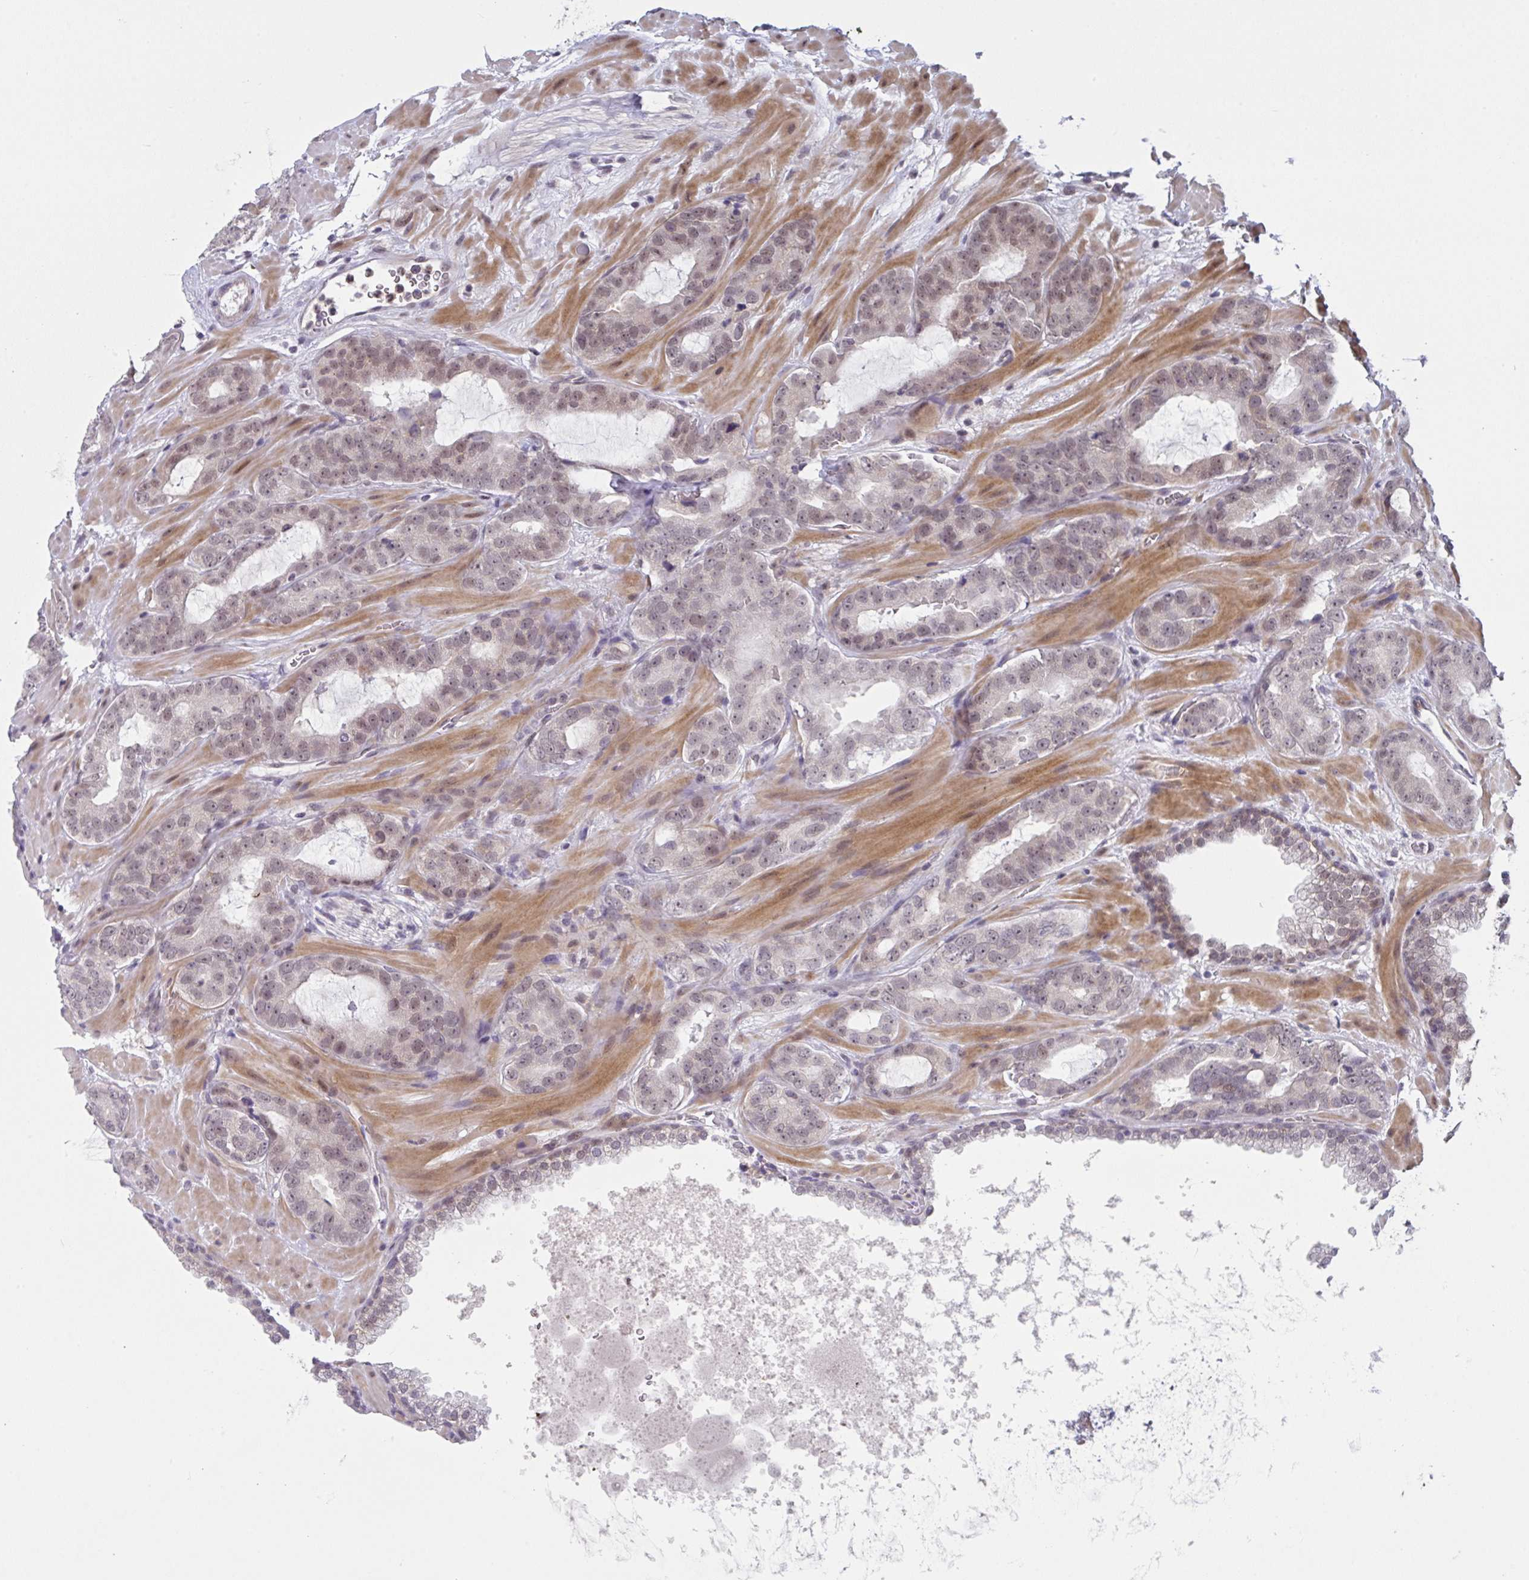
{"staining": {"intensity": "moderate", "quantity": "25%-75%", "location": "nuclear"}, "tissue": "prostate cancer", "cell_type": "Tumor cells", "image_type": "cancer", "snomed": [{"axis": "morphology", "description": "Adenocarcinoma, Low grade"}, {"axis": "topography", "description": "Prostate"}], "caption": "Prostate adenocarcinoma (low-grade) tissue reveals moderate nuclear positivity in about 25%-75% of tumor cells, visualized by immunohistochemistry.", "gene": "RBM18", "patient": {"sex": "male", "age": 62}}